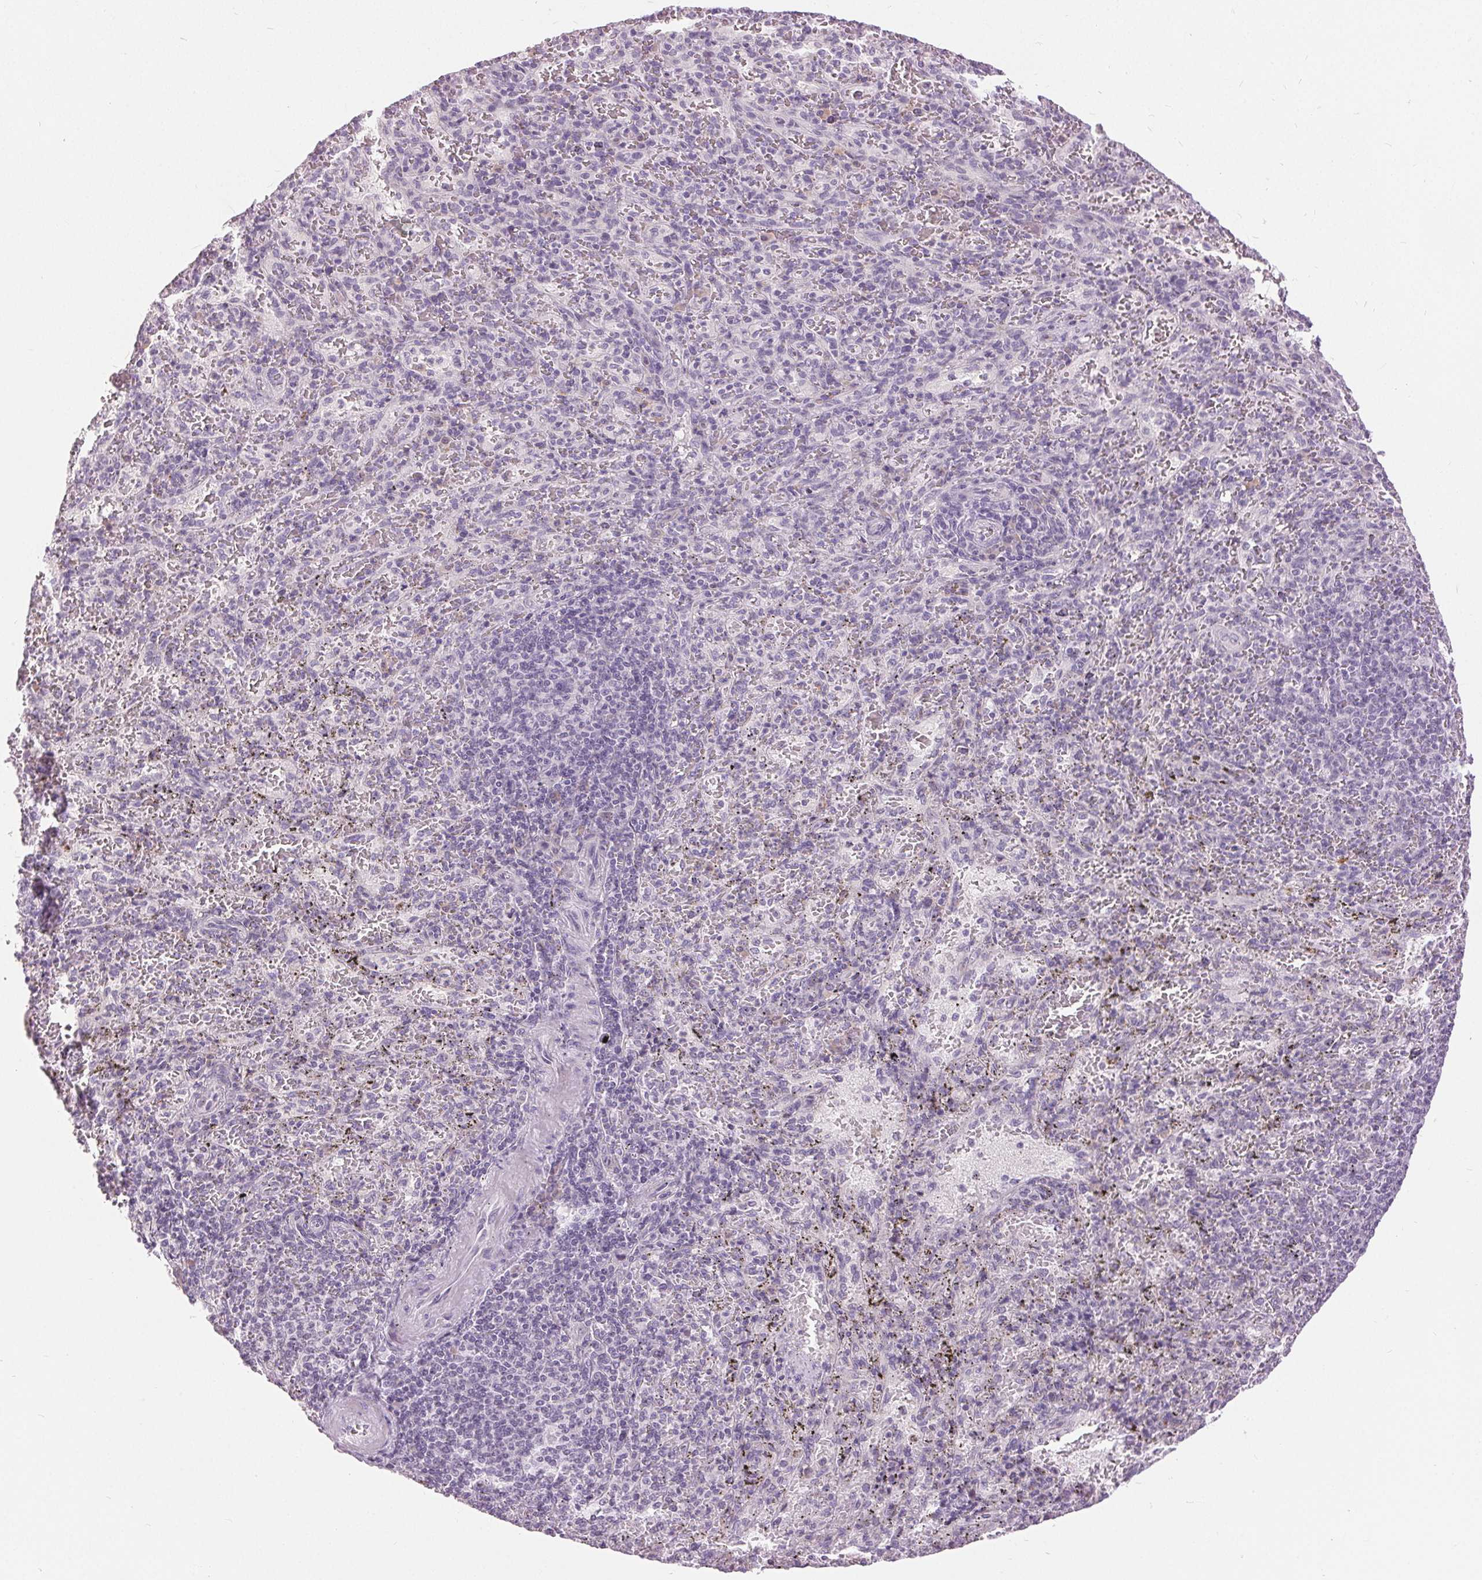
{"staining": {"intensity": "negative", "quantity": "none", "location": "none"}, "tissue": "spleen", "cell_type": "Cells in red pulp", "image_type": "normal", "snomed": [{"axis": "morphology", "description": "Normal tissue, NOS"}, {"axis": "topography", "description": "Spleen"}], "caption": "An IHC histopathology image of benign spleen is shown. There is no staining in cells in red pulp of spleen.", "gene": "DSG3", "patient": {"sex": "male", "age": 57}}